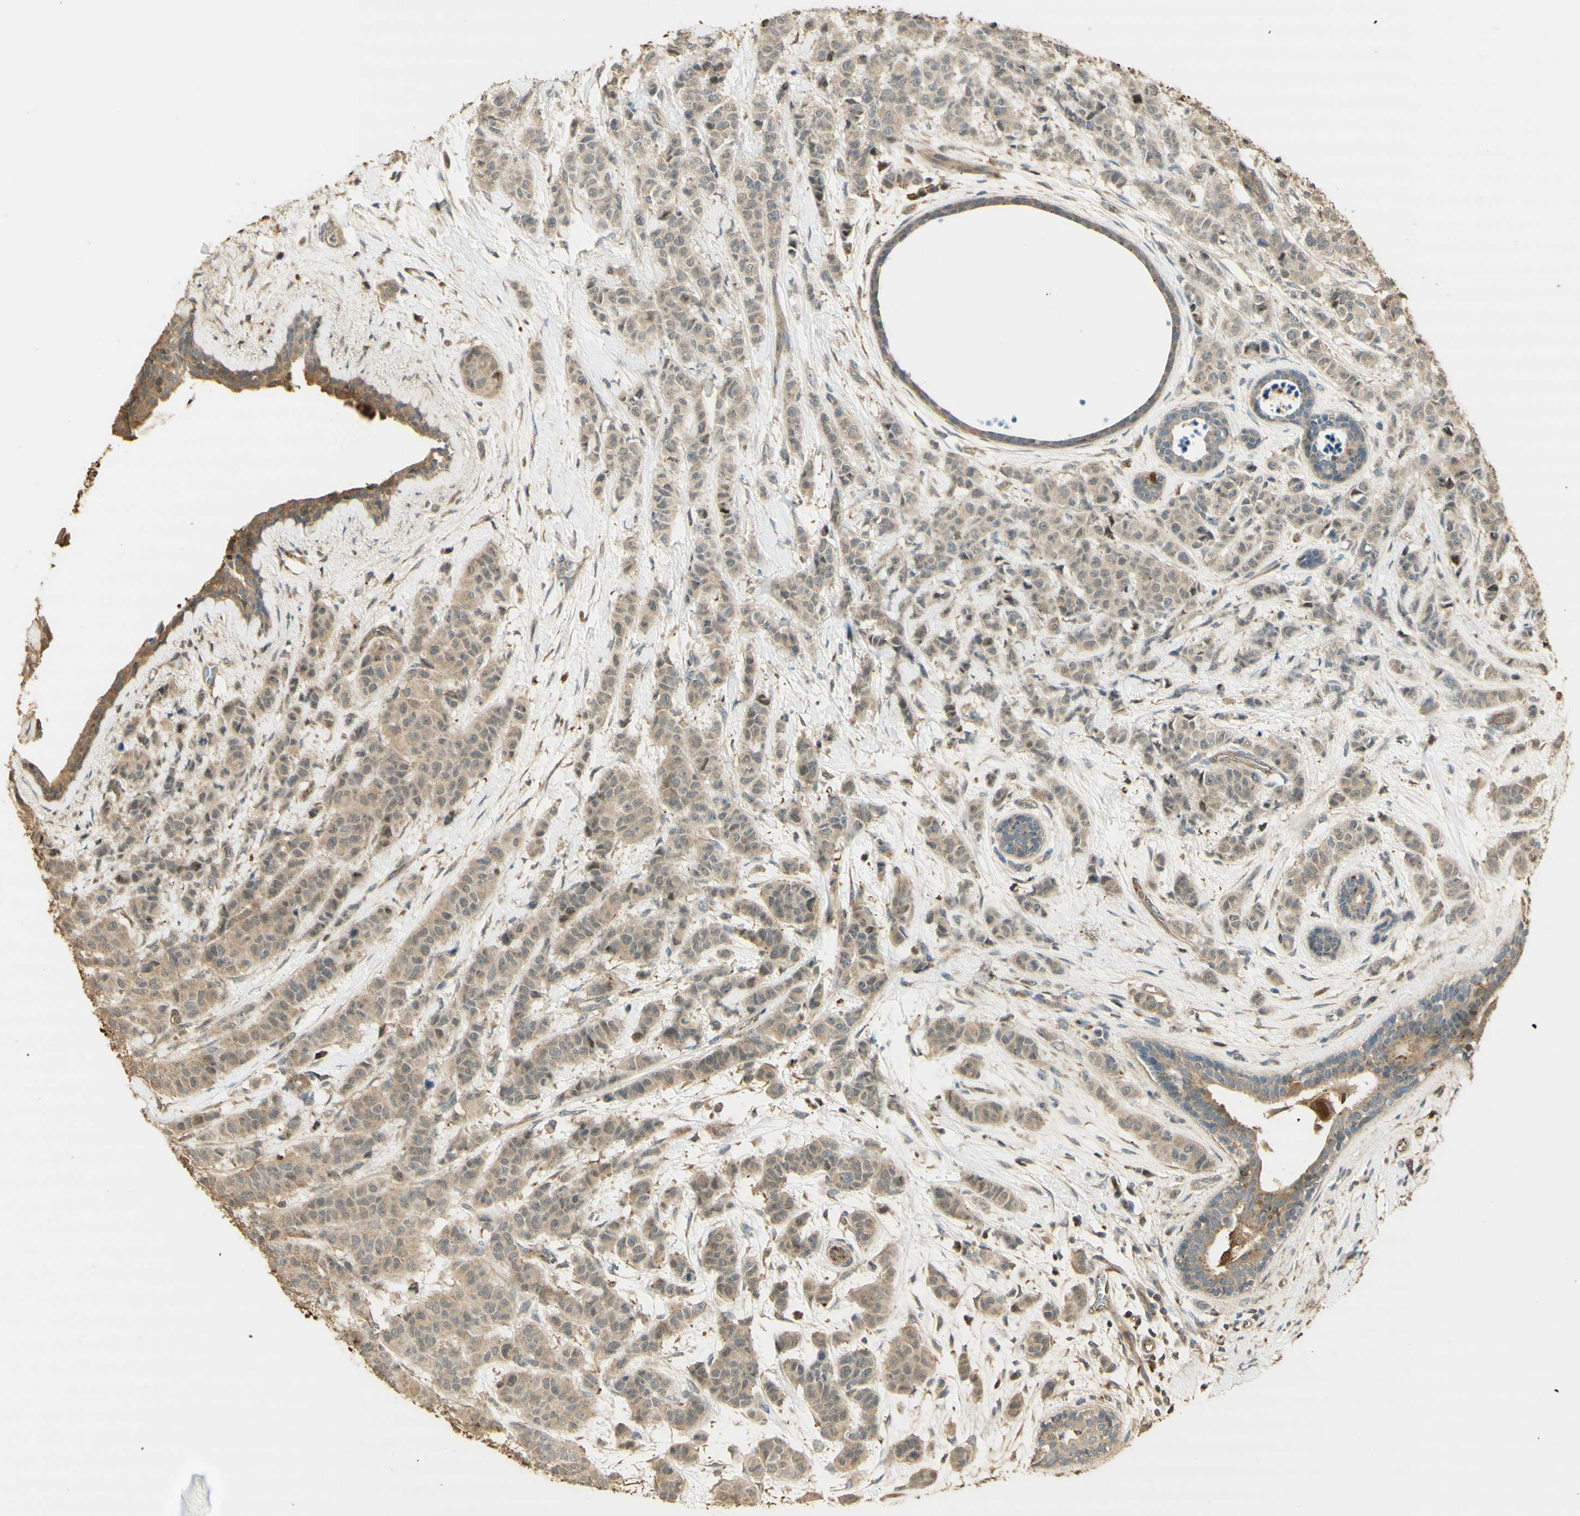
{"staining": {"intensity": "weak", "quantity": ">75%", "location": "cytoplasmic/membranous"}, "tissue": "breast cancer", "cell_type": "Tumor cells", "image_type": "cancer", "snomed": [{"axis": "morphology", "description": "Normal tissue, NOS"}, {"axis": "morphology", "description": "Duct carcinoma"}, {"axis": "topography", "description": "Breast"}], "caption": "Immunohistochemistry of breast infiltrating ductal carcinoma reveals low levels of weak cytoplasmic/membranous positivity in approximately >75% of tumor cells. (IHC, brightfield microscopy, high magnification).", "gene": "AGER", "patient": {"sex": "female", "age": 40}}